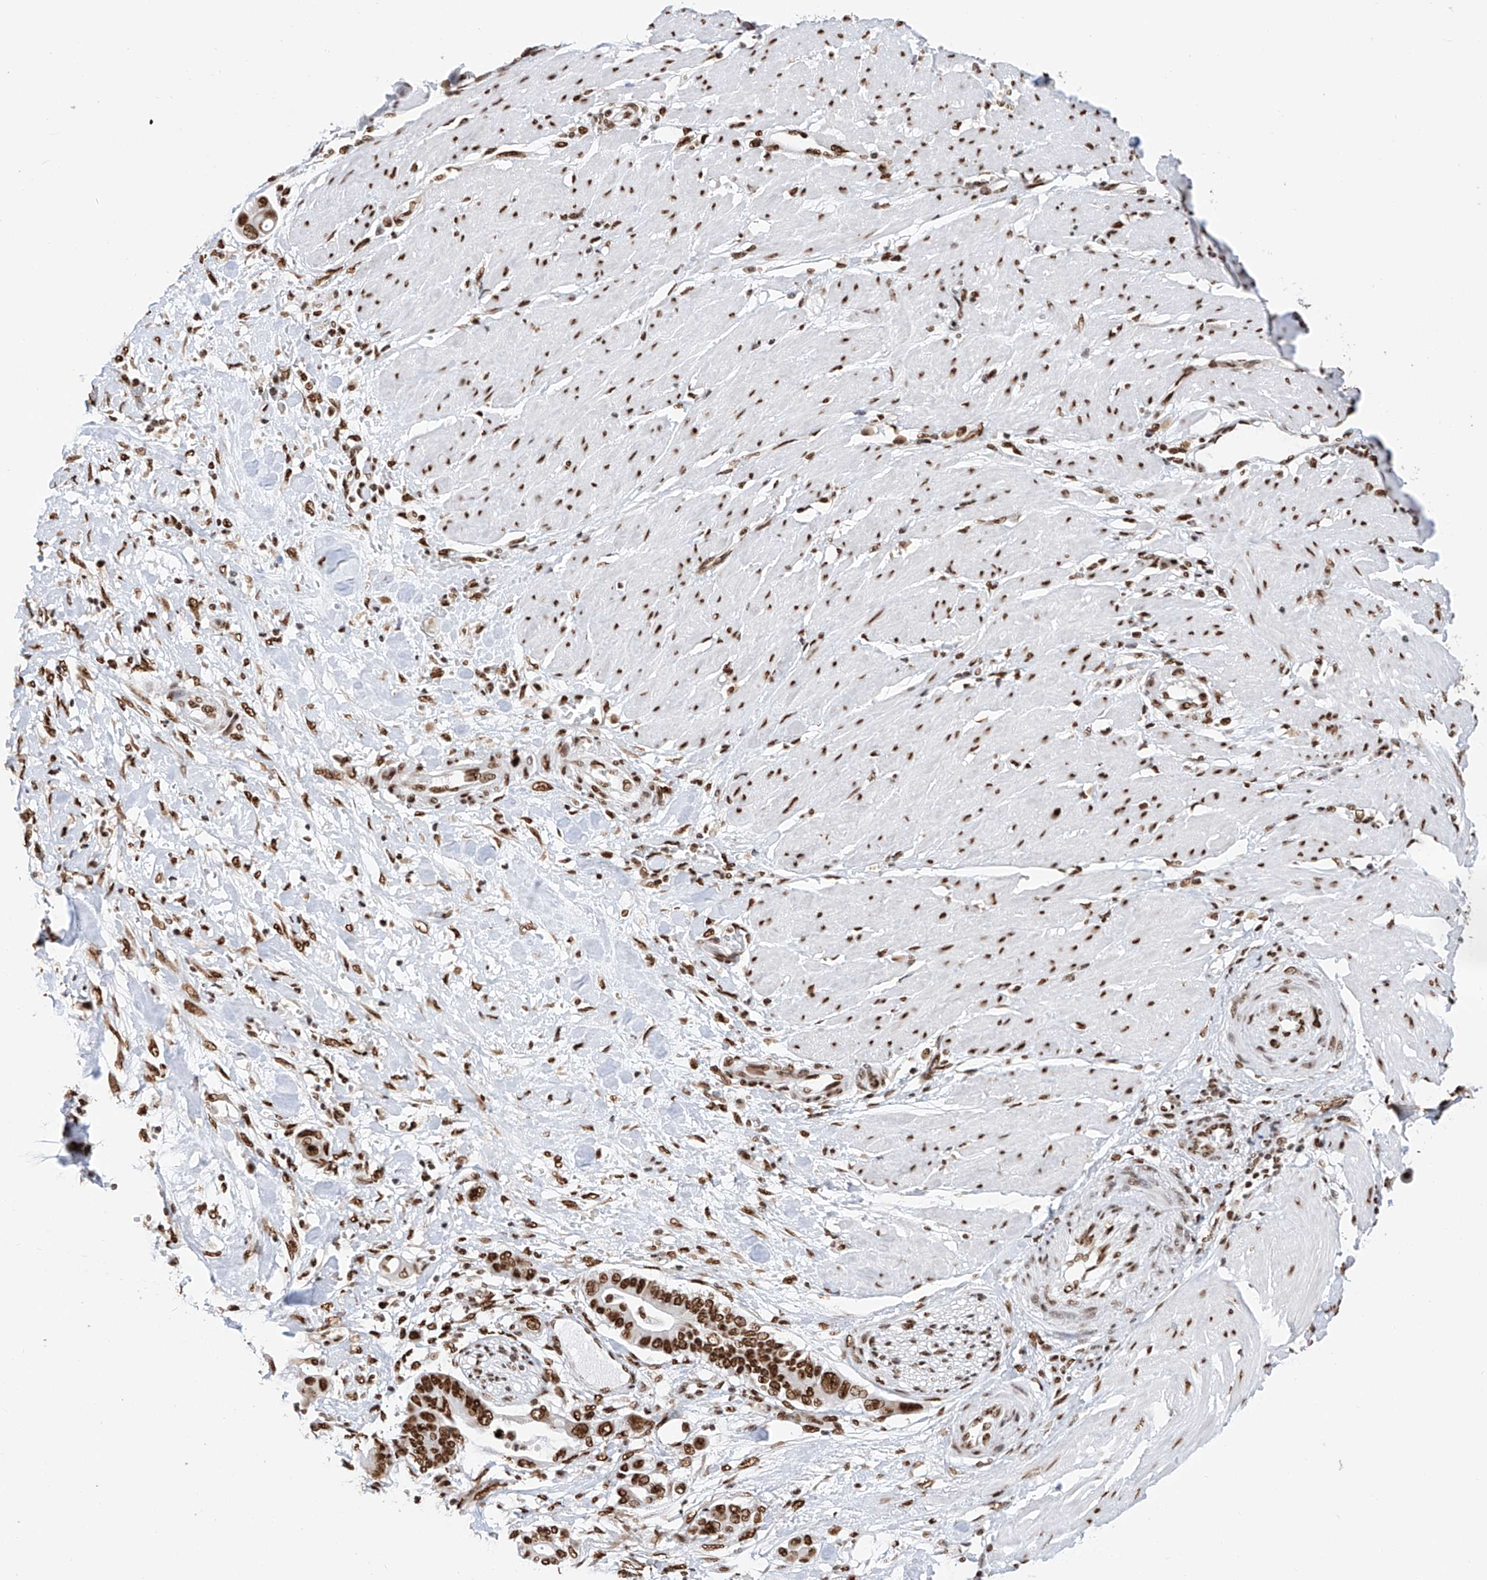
{"staining": {"intensity": "strong", "quantity": ">75%", "location": "nuclear"}, "tissue": "pancreatic cancer", "cell_type": "Tumor cells", "image_type": "cancer", "snomed": [{"axis": "morphology", "description": "Adenocarcinoma, NOS"}, {"axis": "topography", "description": "Pancreas"}], "caption": "Pancreatic cancer stained for a protein reveals strong nuclear positivity in tumor cells.", "gene": "SRSF6", "patient": {"sex": "male", "age": 68}}